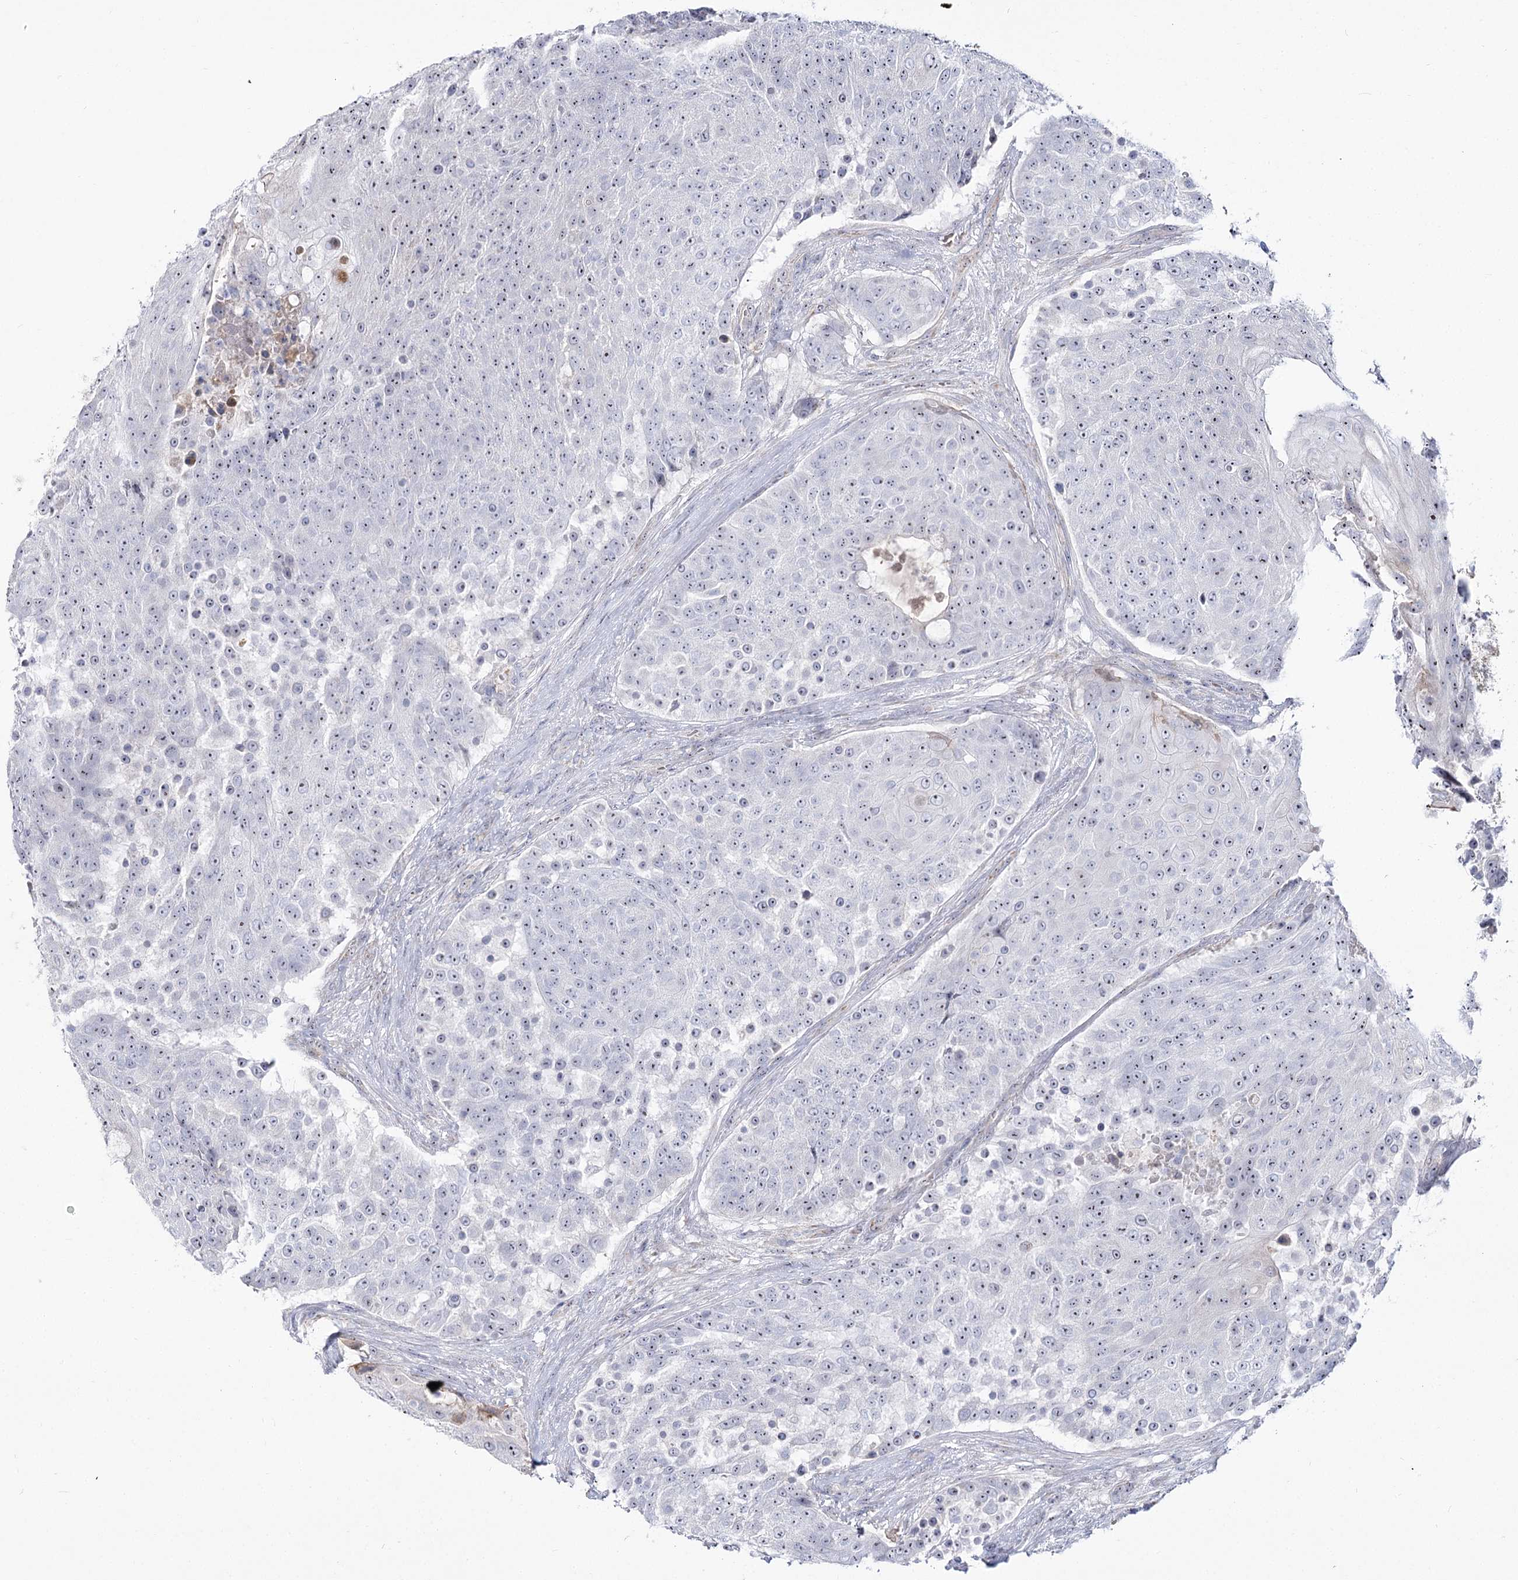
{"staining": {"intensity": "weak", "quantity": "25%-75%", "location": "nuclear"}, "tissue": "urothelial cancer", "cell_type": "Tumor cells", "image_type": "cancer", "snomed": [{"axis": "morphology", "description": "Urothelial carcinoma, High grade"}, {"axis": "topography", "description": "Urinary bladder"}], "caption": "Human high-grade urothelial carcinoma stained with a brown dye displays weak nuclear positive positivity in about 25%-75% of tumor cells.", "gene": "SUOX", "patient": {"sex": "female", "age": 63}}